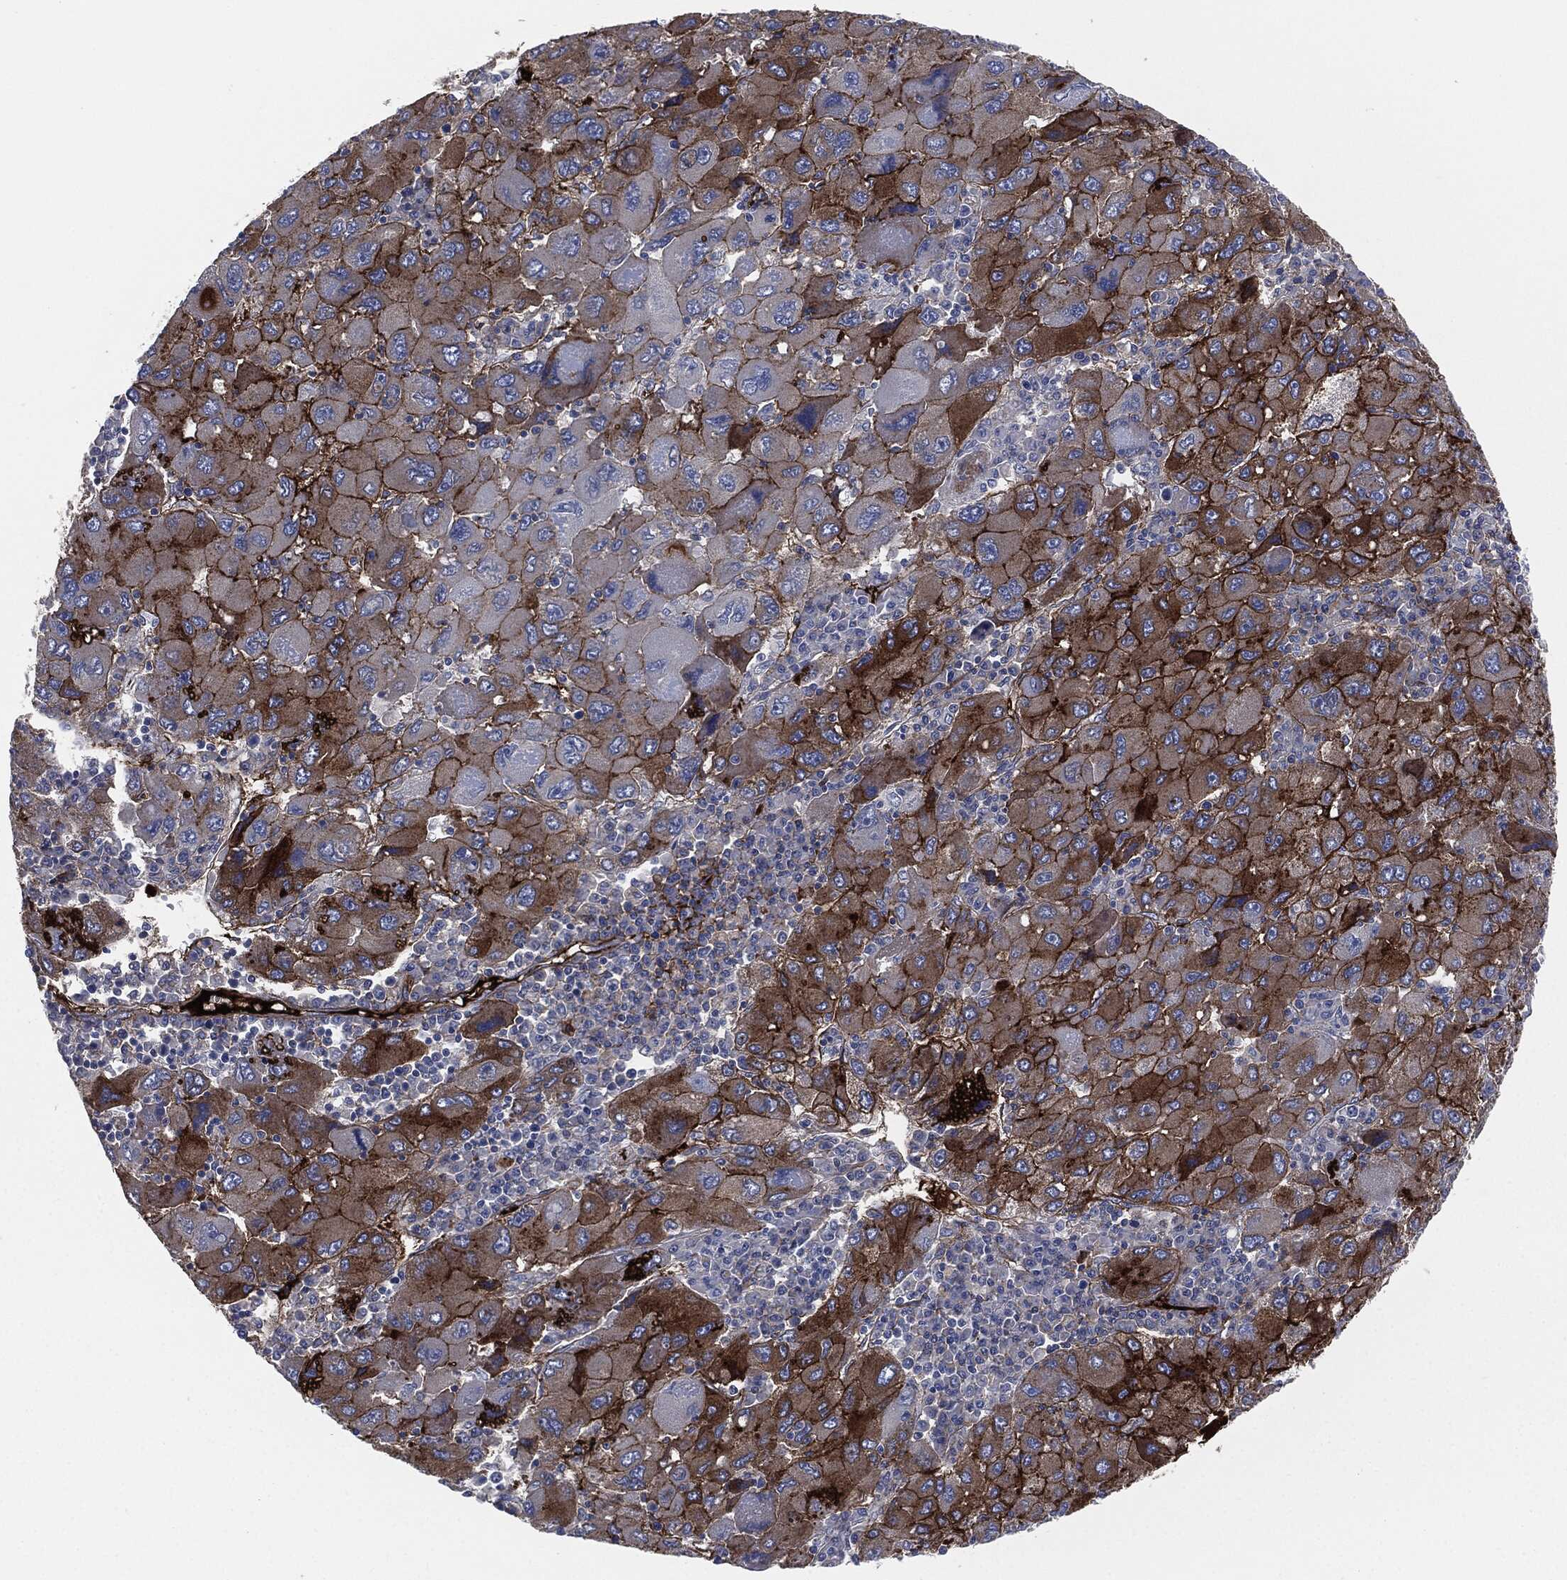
{"staining": {"intensity": "strong", "quantity": "<25%", "location": "cytoplasmic/membranous"}, "tissue": "liver cancer", "cell_type": "Tumor cells", "image_type": "cancer", "snomed": [{"axis": "morphology", "description": "Carcinoma, Hepatocellular, NOS"}, {"axis": "topography", "description": "Liver"}], "caption": "The image displays immunohistochemical staining of hepatocellular carcinoma (liver). There is strong cytoplasmic/membranous positivity is appreciated in approximately <25% of tumor cells.", "gene": "APOB", "patient": {"sex": "male", "age": 75}}